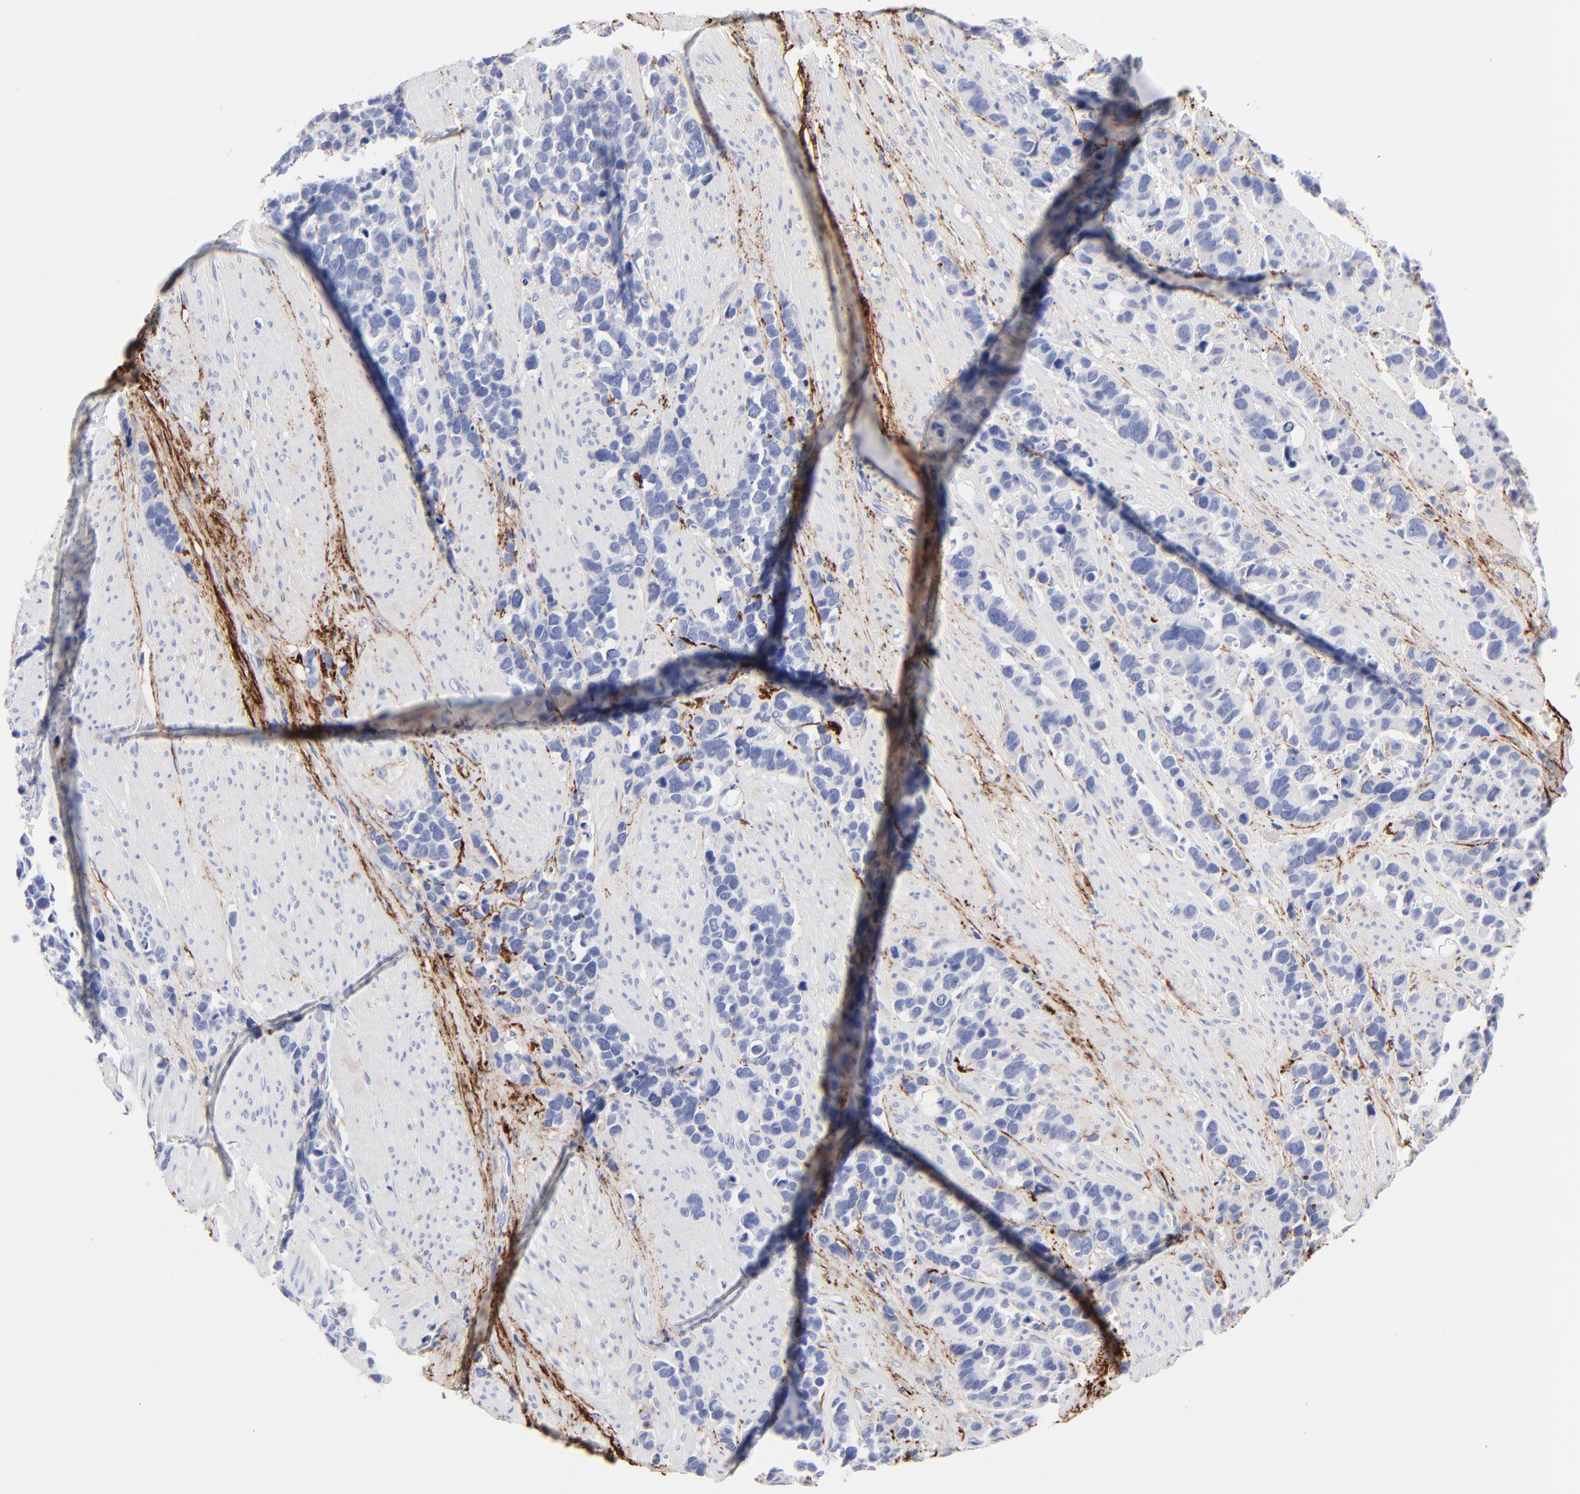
{"staining": {"intensity": "negative", "quantity": "none", "location": "none"}, "tissue": "stomach cancer", "cell_type": "Tumor cells", "image_type": "cancer", "snomed": [{"axis": "morphology", "description": "Adenocarcinoma, NOS"}, {"axis": "topography", "description": "Stomach, upper"}], "caption": "Micrograph shows no significant protein positivity in tumor cells of adenocarcinoma (stomach).", "gene": "FBLN2", "patient": {"sex": "male", "age": 71}}